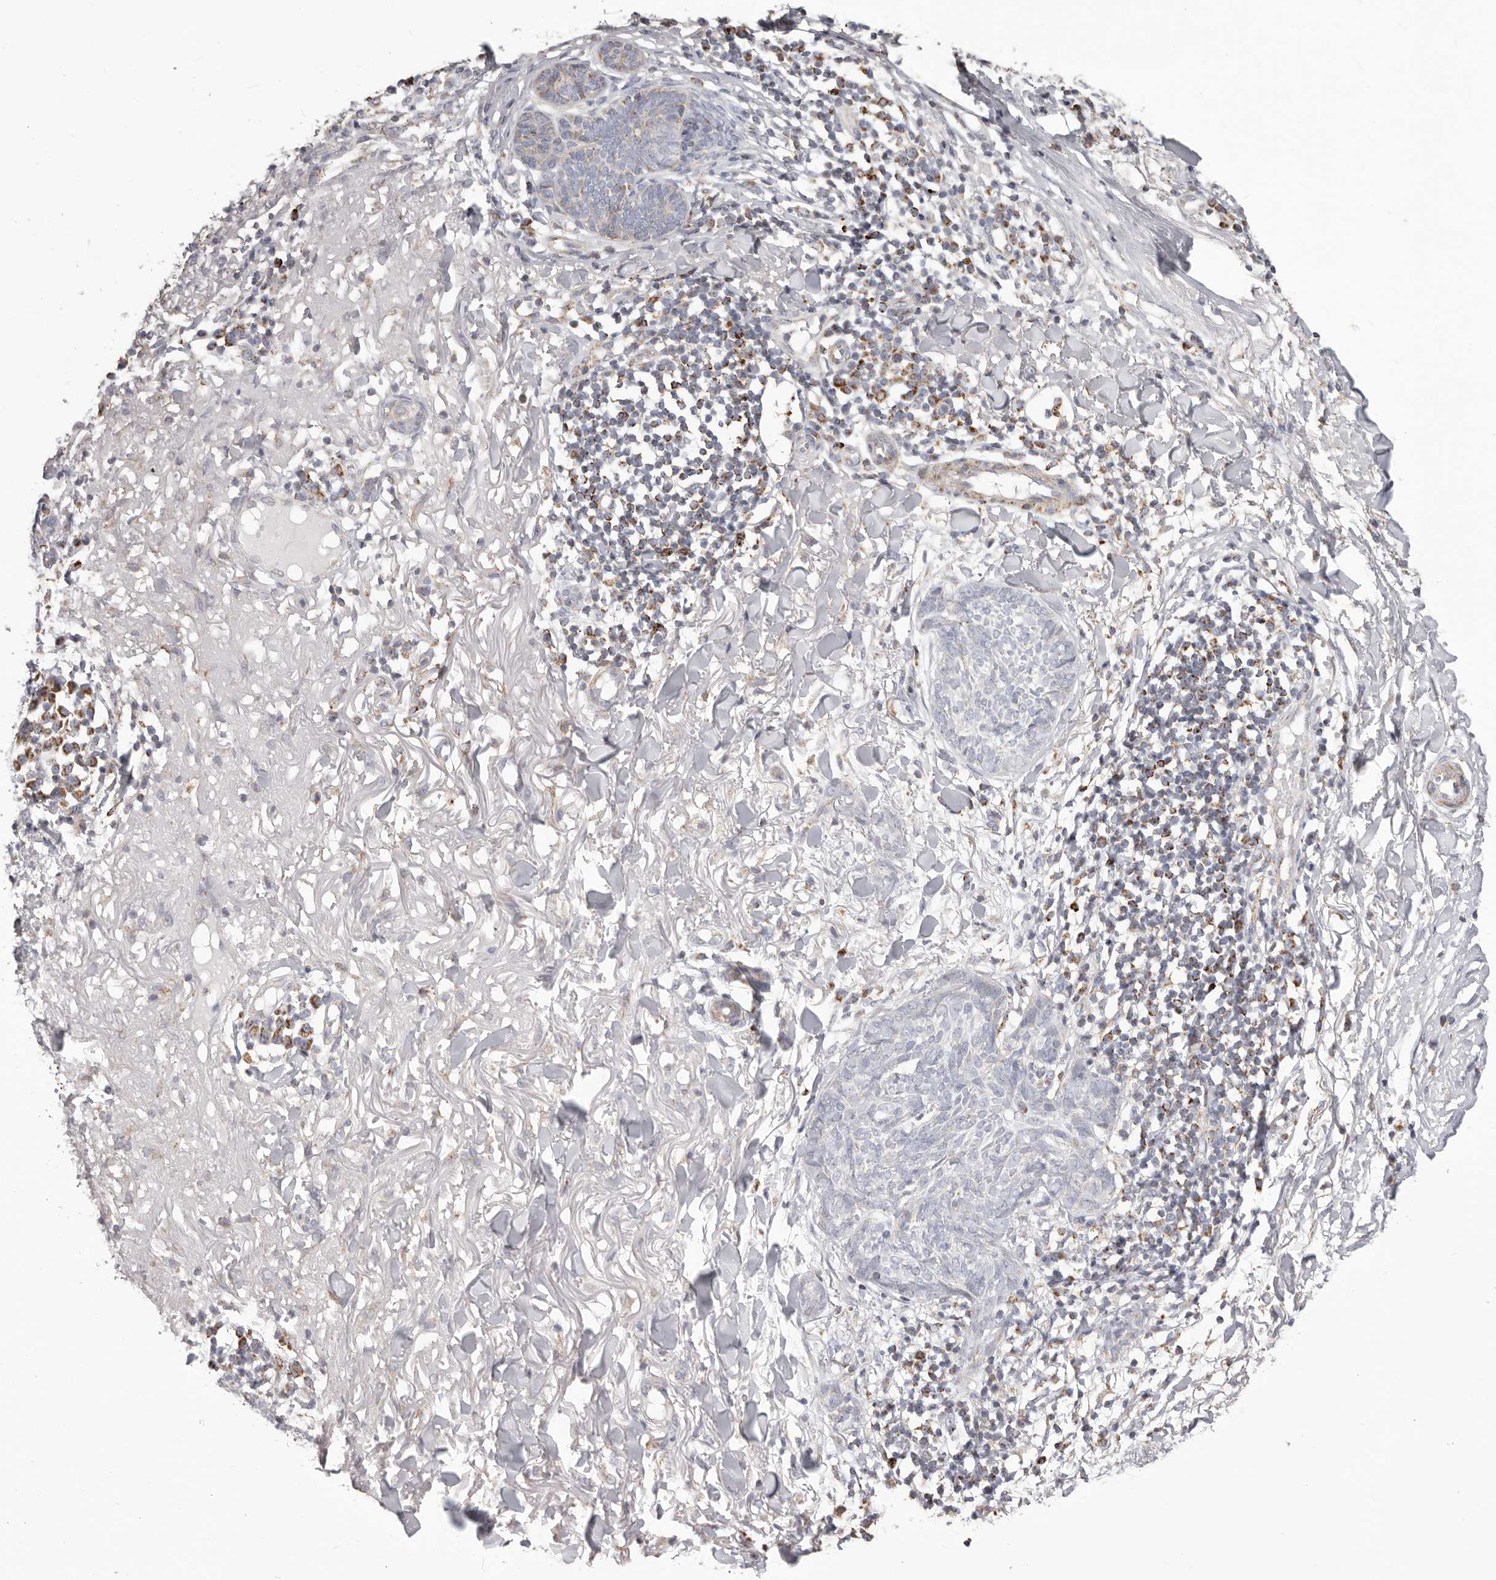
{"staining": {"intensity": "weak", "quantity": "<25%", "location": "cytoplasmic/membranous"}, "tissue": "skin cancer", "cell_type": "Tumor cells", "image_type": "cancer", "snomed": [{"axis": "morphology", "description": "Basal cell carcinoma"}, {"axis": "topography", "description": "Skin"}], "caption": "Skin cancer was stained to show a protein in brown. There is no significant positivity in tumor cells.", "gene": "PRMT2", "patient": {"sex": "male", "age": 85}}